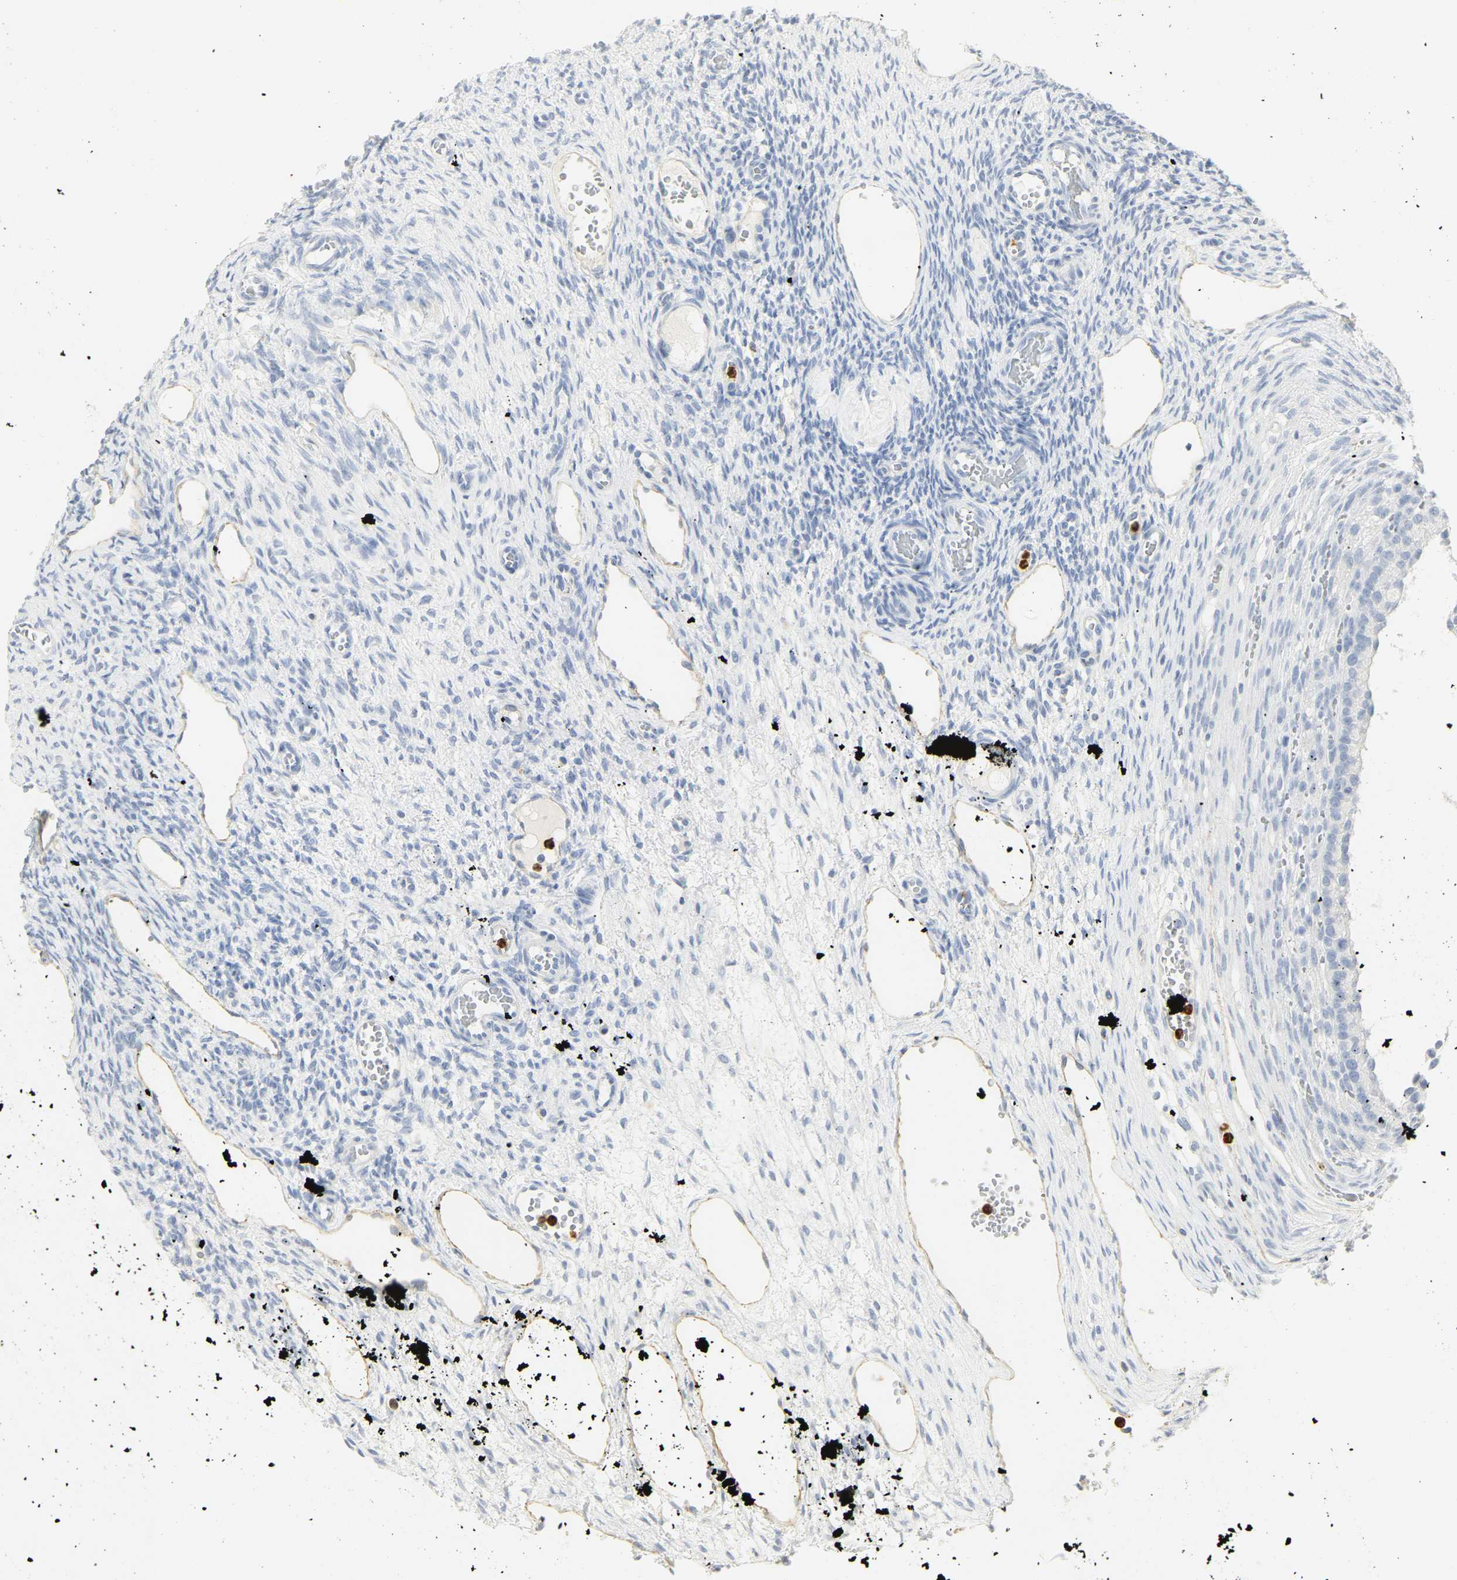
{"staining": {"intensity": "negative", "quantity": "none", "location": "none"}, "tissue": "ovary", "cell_type": "Ovarian stroma cells", "image_type": "normal", "snomed": [{"axis": "morphology", "description": "Normal tissue, NOS"}, {"axis": "topography", "description": "Ovary"}], "caption": "Protein analysis of unremarkable ovary shows no significant expression in ovarian stroma cells. The staining is performed using DAB brown chromogen with nuclei counter-stained in using hematoxylin.", "gene": "CEACAM5", "patient": {"sex": "female", "age": 33}}